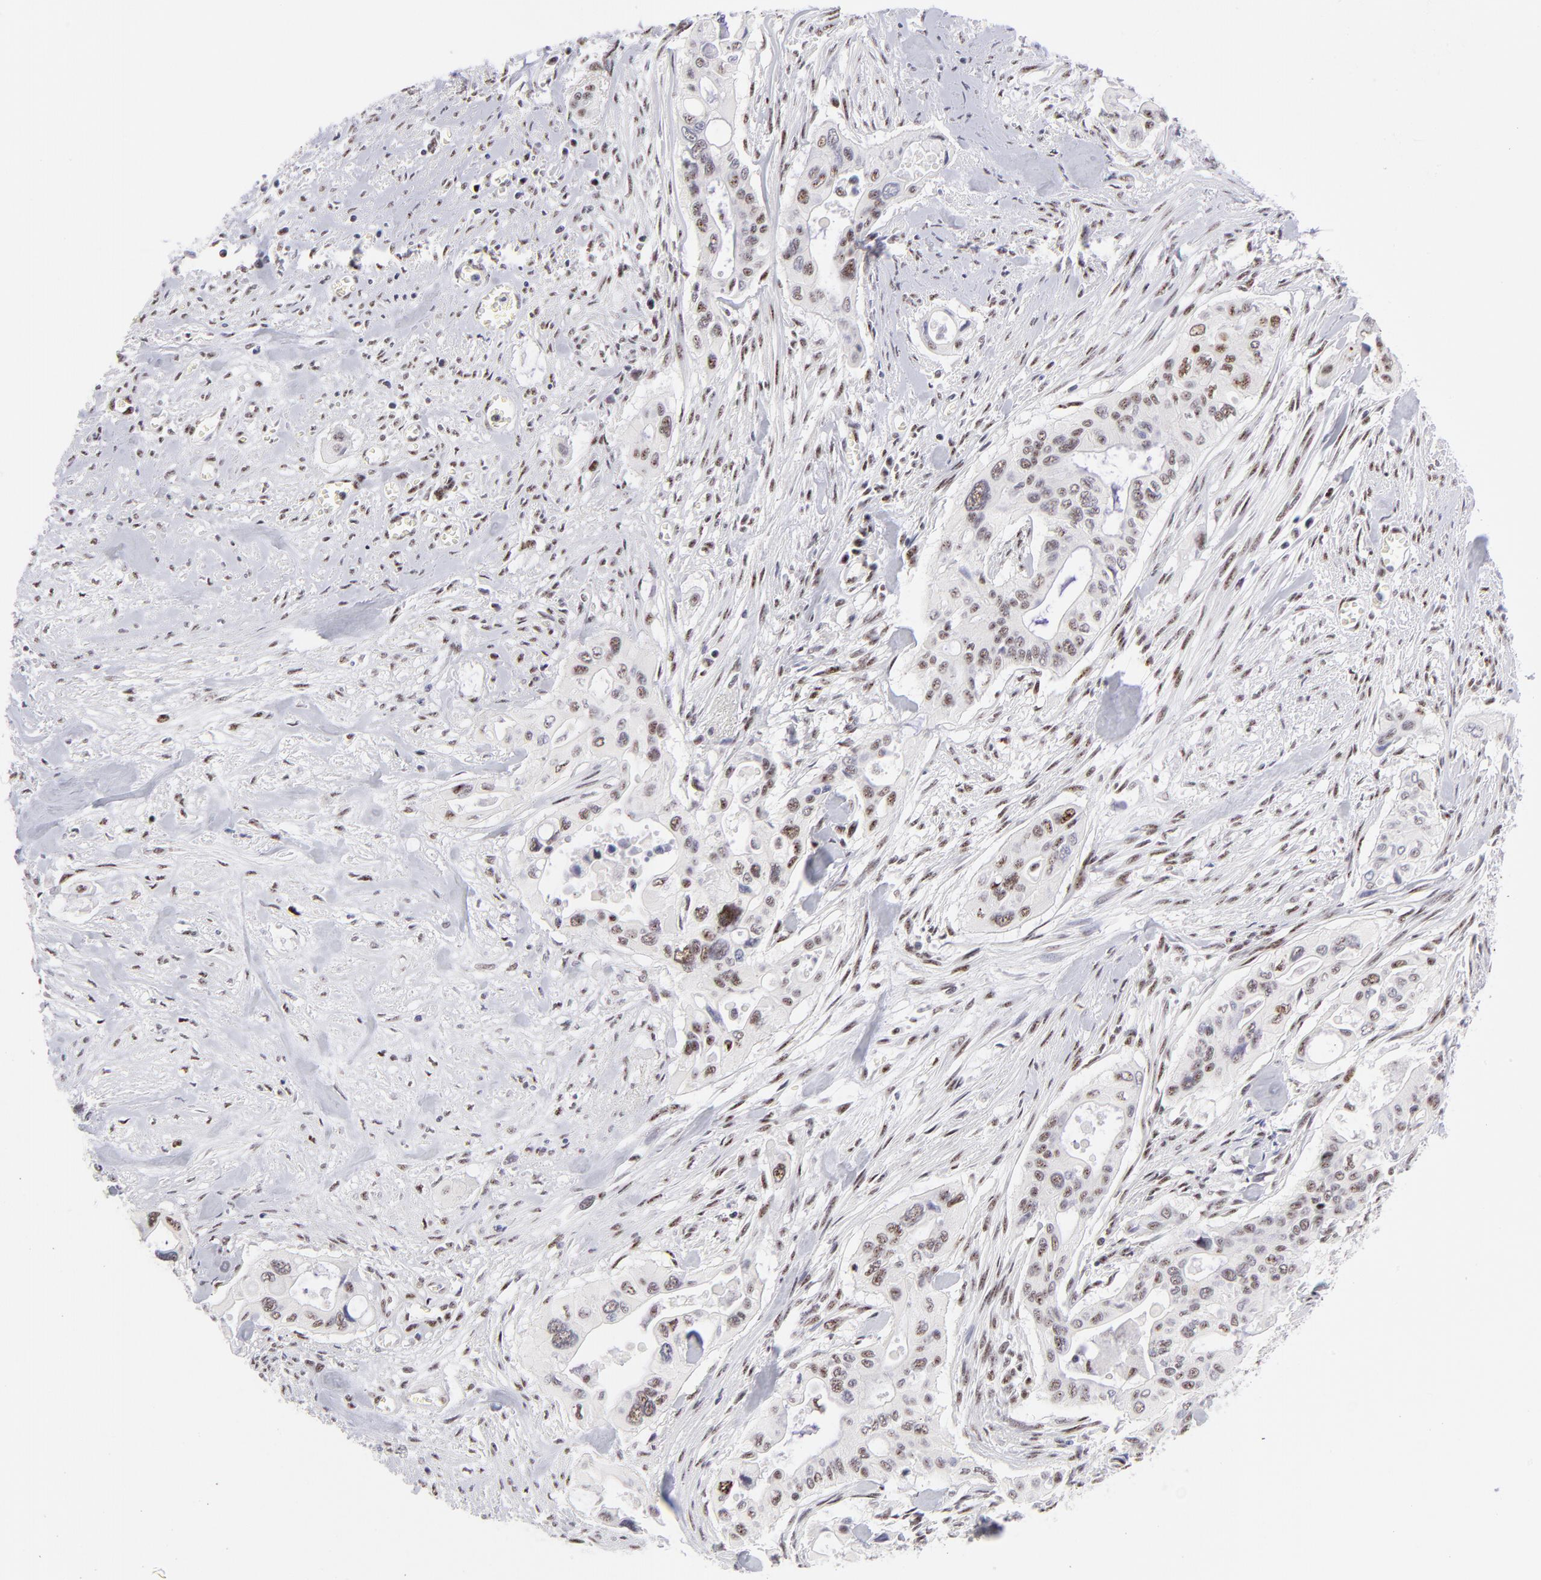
{"staining": {"intensity": "moderate", "quantity": ">75%", "location": "nuclear"}, "tissue": "pancreatic cancer", "cell_type": "Tumor cells", "image_type": "cancer", "snomed": [{"axis": "morphology", "description": "Adenocarcinoma, NOS"}, {"axis": "topography", "description": "Pancreas"}], "caption": "This micrograph shows adenocarcinoma (pancreatic) stained with immunohistochemistry (IHC) to label a protein in brown. The nuclear of tumor cells show moderate positivity for the protein. Nuclei are counter-stained blue.", "gene": "CDC25C", "patient": {"sex": "male", "age": 77}}